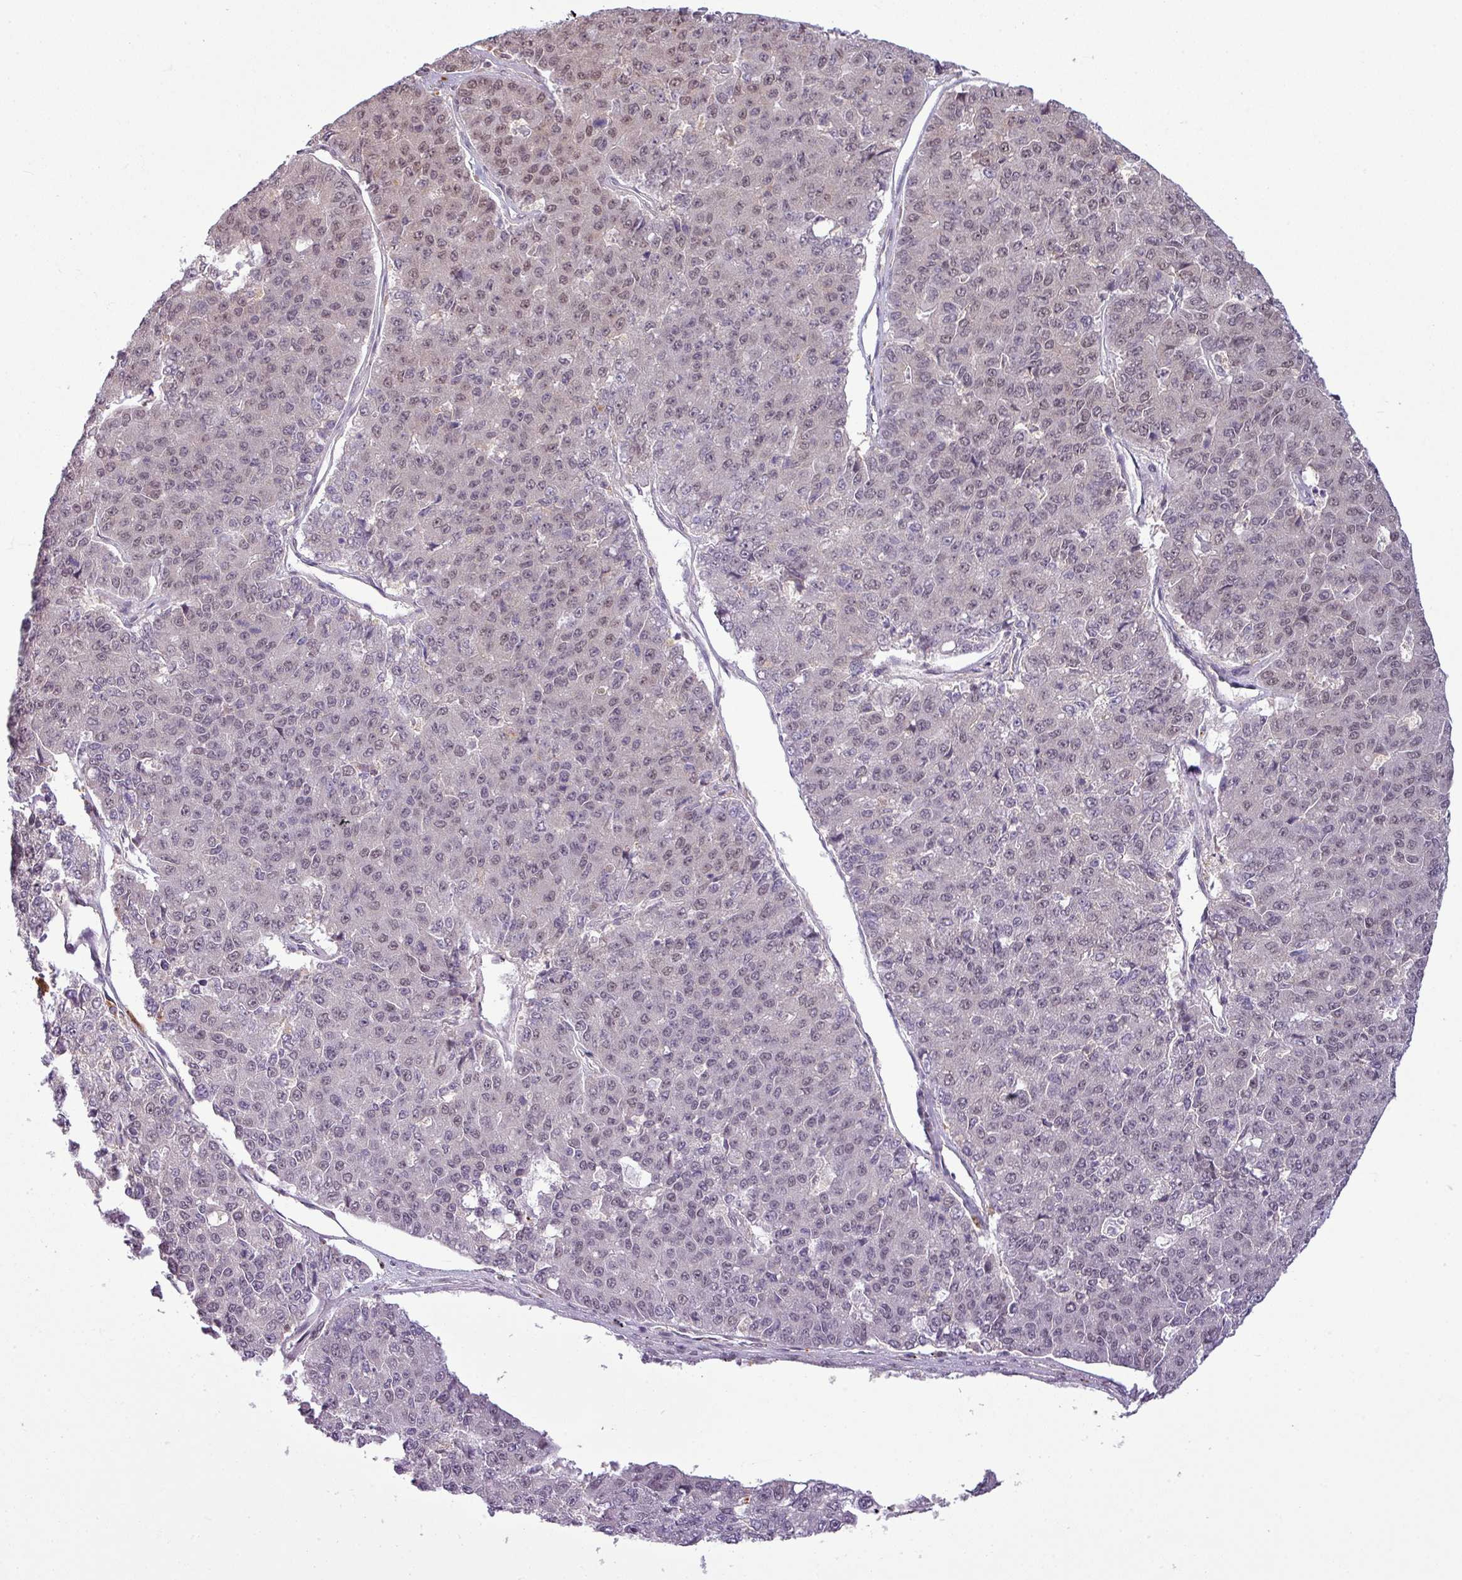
{"staining": {"intensity": "weak", "quantity": "25%-75%", "location": "nuclear"}, "tissue": "pancreatic cancer", "cell_type": "Tumor cells", "image_type": "cancer", "snomed": [{"axis": "morphology", "description": "Adenocarcinoma, NOS"}, {"axis": "topography", "description": "Pancreas"}], "caption": "Pancreatic adenocarcinoma stained for a protein (brown) exhibits weak nuclear positive staining in approximately 25%-75% of tumor cells.", "gene": "CCDC144A", "patient": {"sex": "male", "age": 50}}